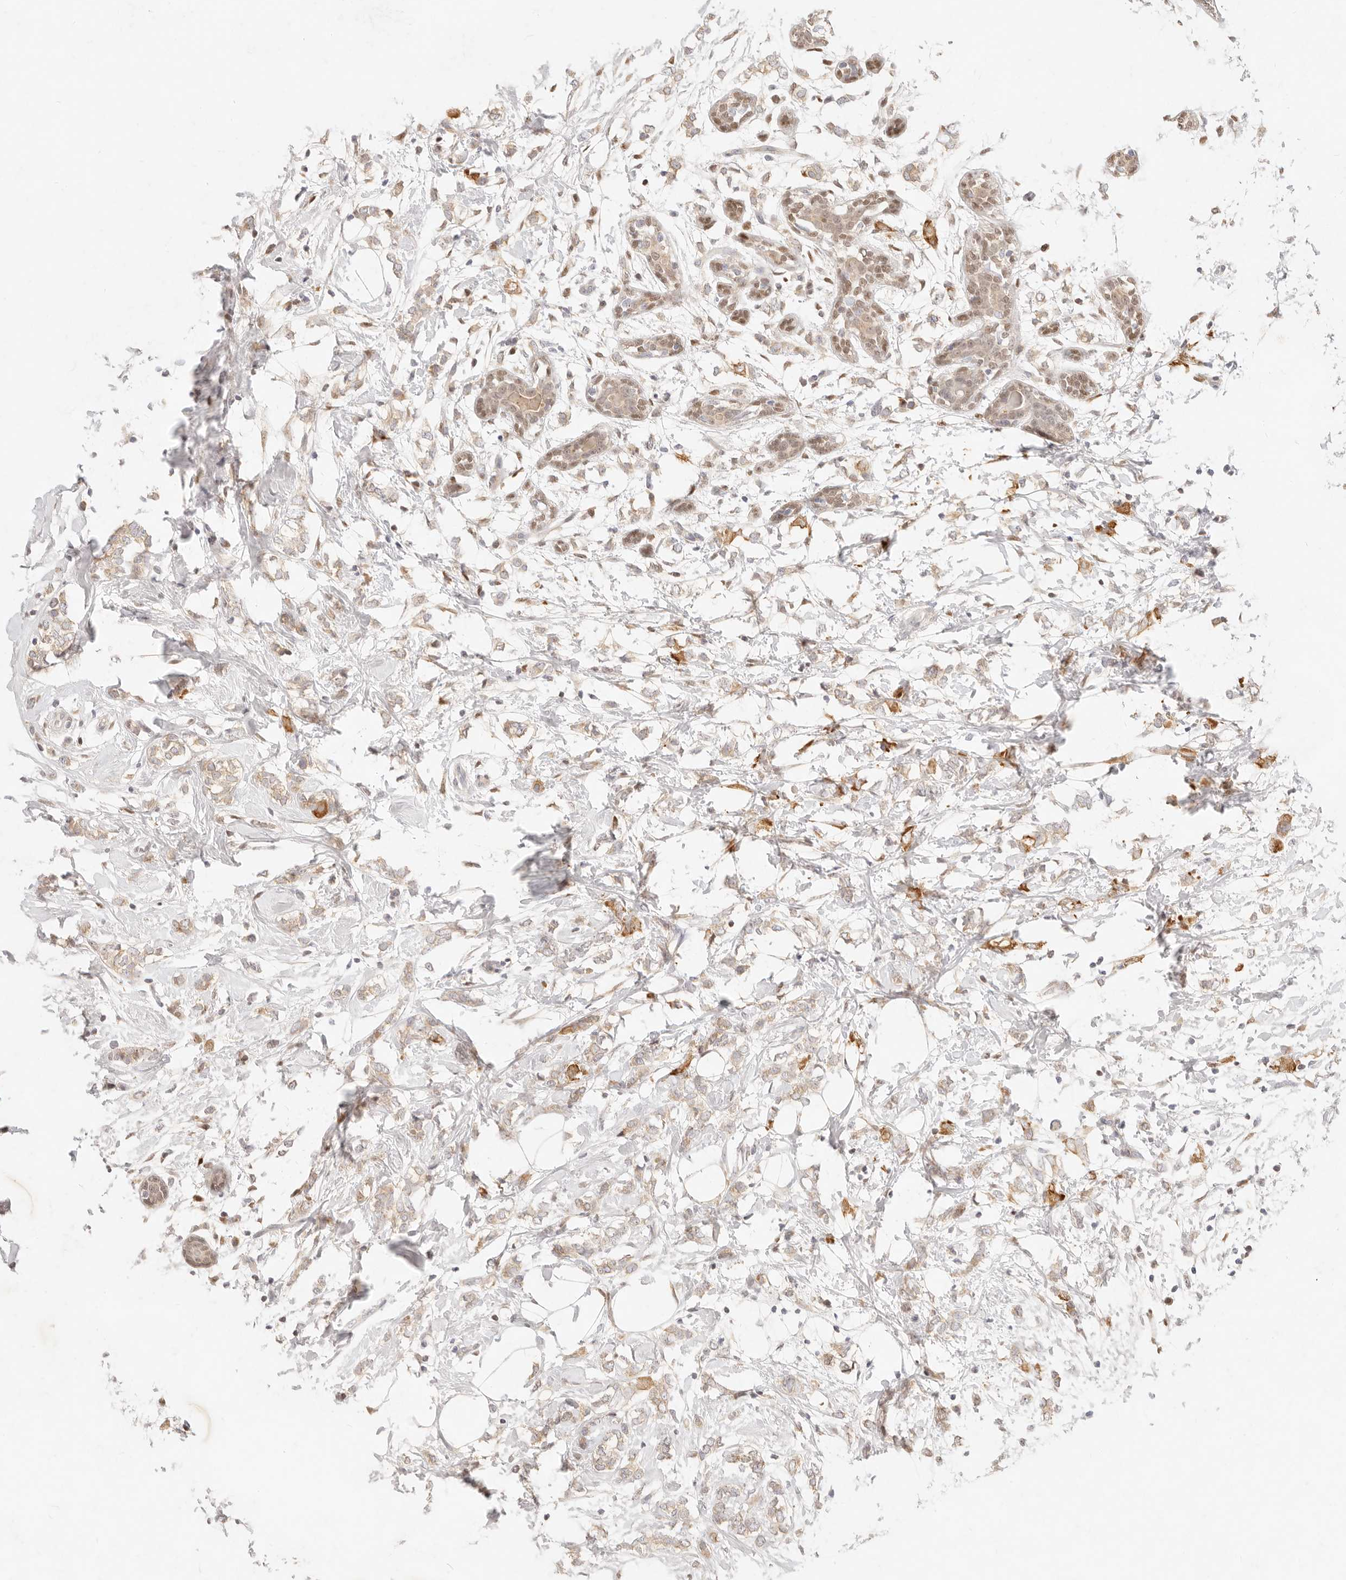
{"staining": {"intensity": "weak", "quantity": ">75%", "location": "cytoplasmic/membranous"}, "tissue": "breast cancer", "cell_type": "Tumor cells", "image_type": "cancer", "snomed": [{"axis": "morphology", "description": "Normal tissue, NOS"}, {"axis": "morphology", "description": "Lobular carcinoma"}, {"axis": "topography", "description": "Breast"}], "caption": "A photomicrograph showing weak cytoplasmic/membranous positivity in approximately >75% of tumor cells in breast cancer, as visualized by brown immunohistochemical staining.", "gene": "ASCL3", "patient": {"sex": "female", "age": 47}}